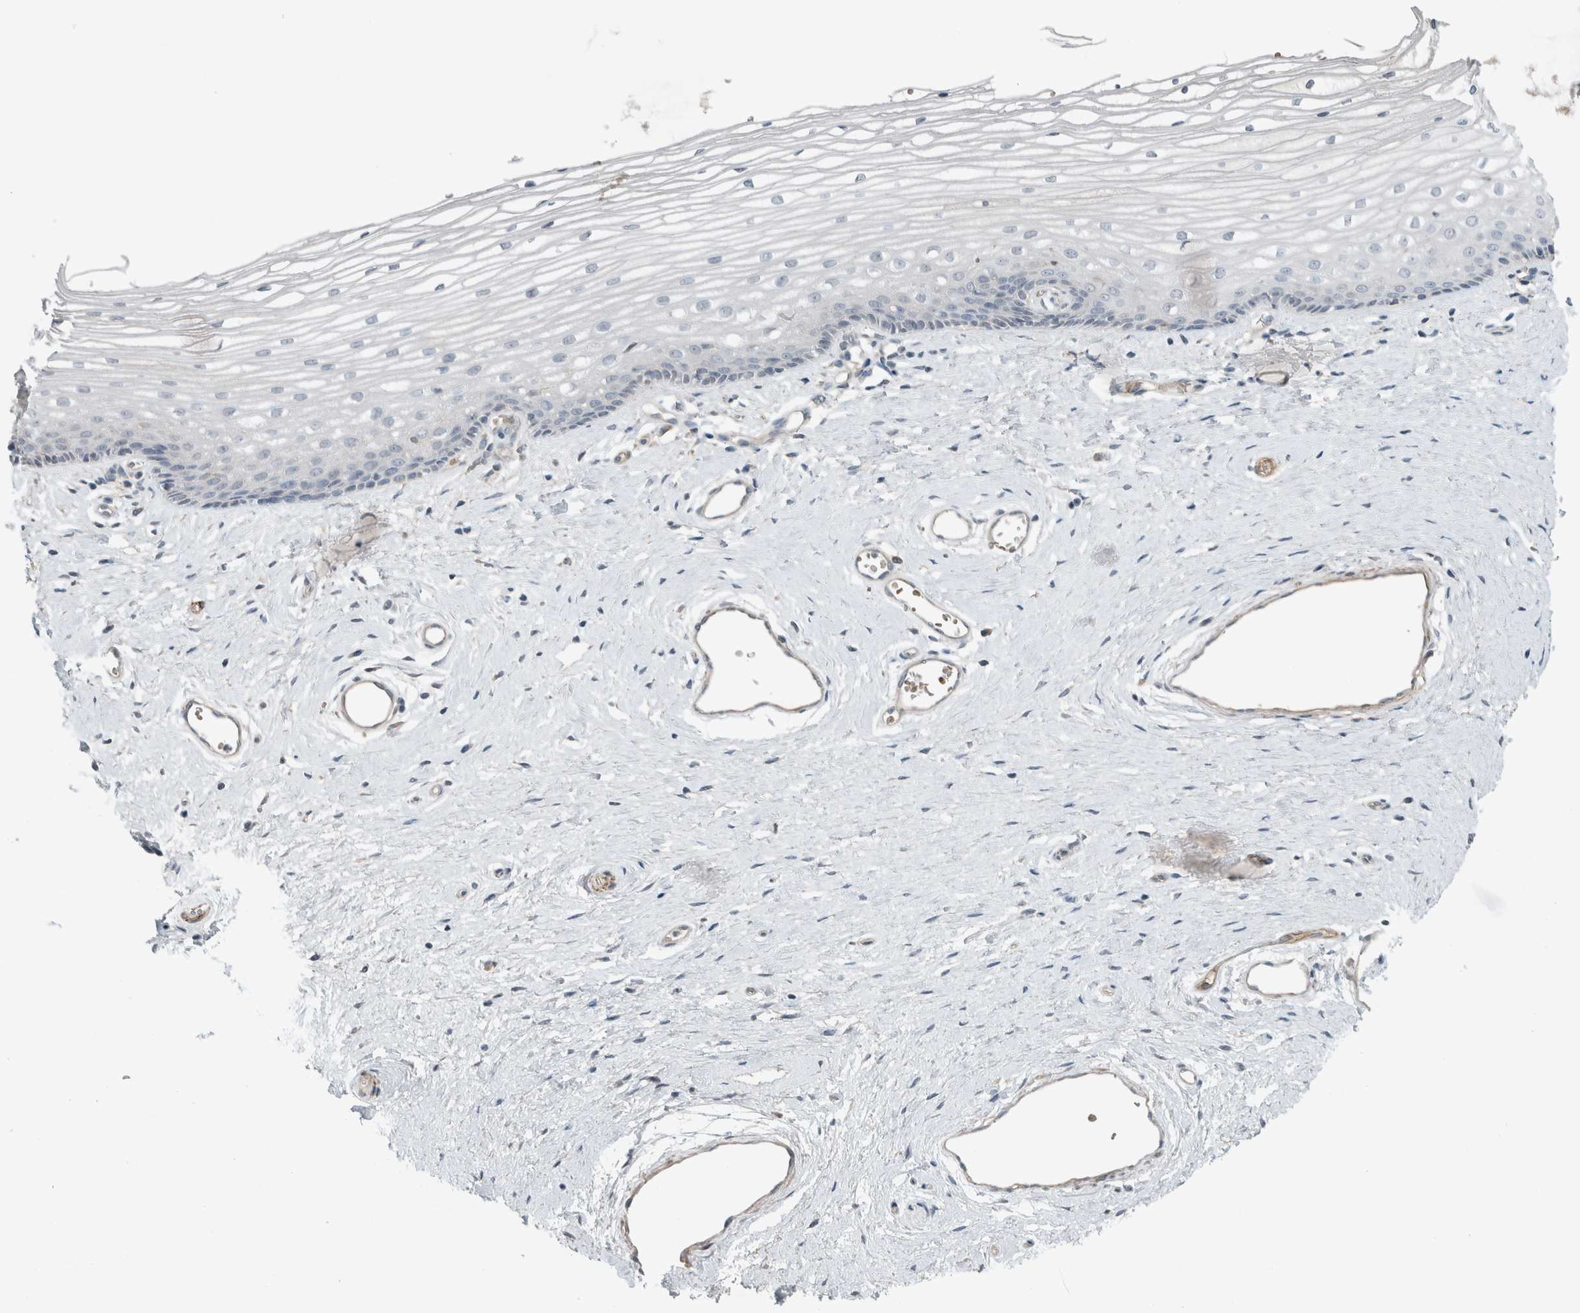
{"staining": {"intensity": "negative", "quantity": "none", "location": "none"}, "tissue": "vagina", "cell_type": "Squamous epithelial cells", "image_type": "normal", "snomed": [{"axis": "morphology", "description": "Normal tissue, NOS"}, {"axis": "topography", "description": "Vagina"}], "caption": "Benign vagina was stained to show a protein in brown. There is no significant expression in squamous epithelial cells. (DAB IHC, high magnification).", "gene": "JADE2", "patient": {"sex": "female", "age": 46}}